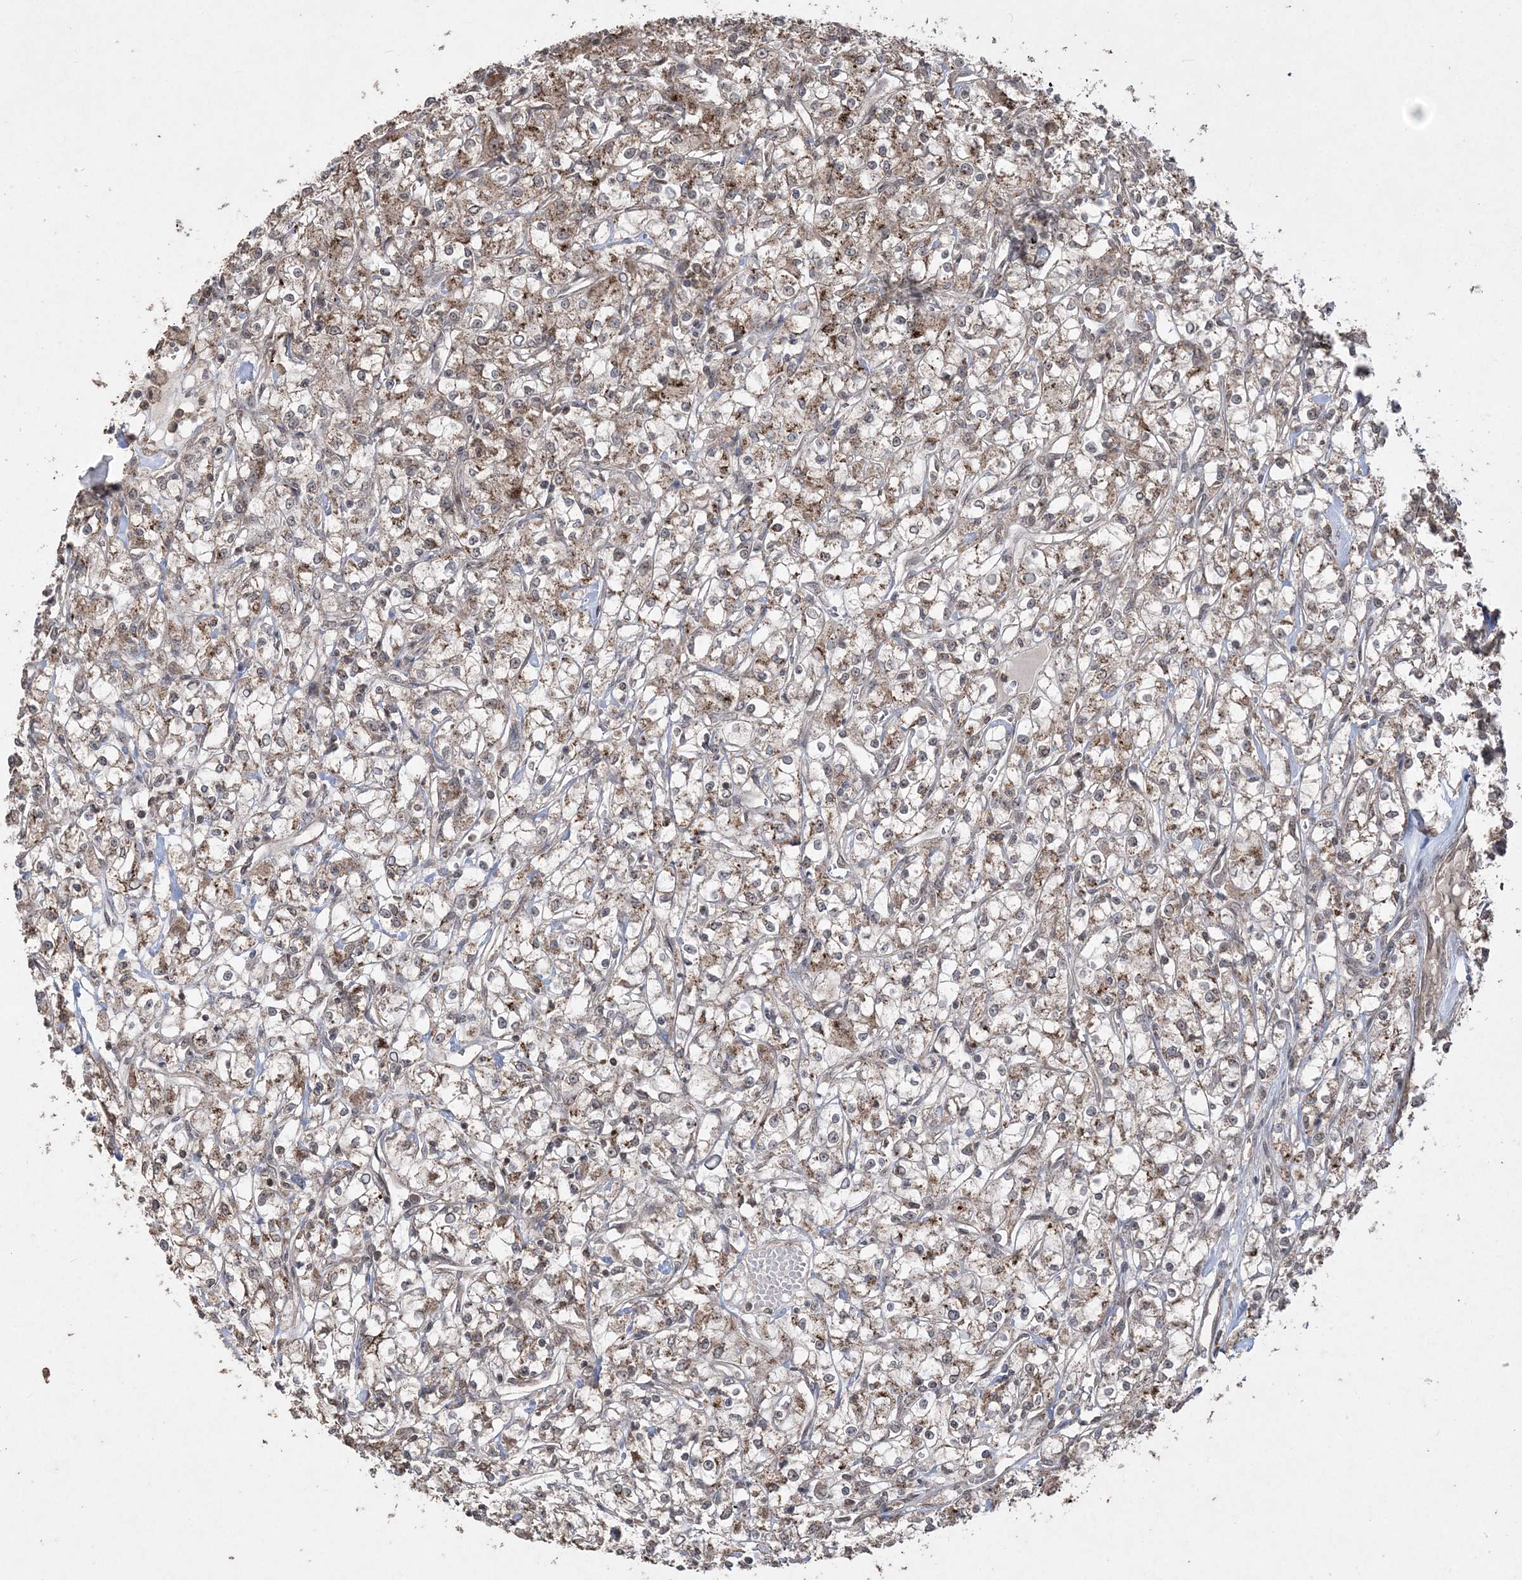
{"staining": {"intensity": "weak", "quantity": ">75%", "location": "cytoplasmic/membranous"}, "tissue": "renal cancer", "cell_type": "Tumor cells", "image_type": "cancer", "snomed": [{"axis": "morphology", "description": "Adenocarcinoma, NOS"}, {"axis": "topography", "description": "Kidney"}], "caption": "Weak cytoplasmic/membranous positivity is seen in about >75% of tumor cells in renal adenocarcinoma.", "gene": "EHHADH", "patient": {"sex": "female", "age": 59}}